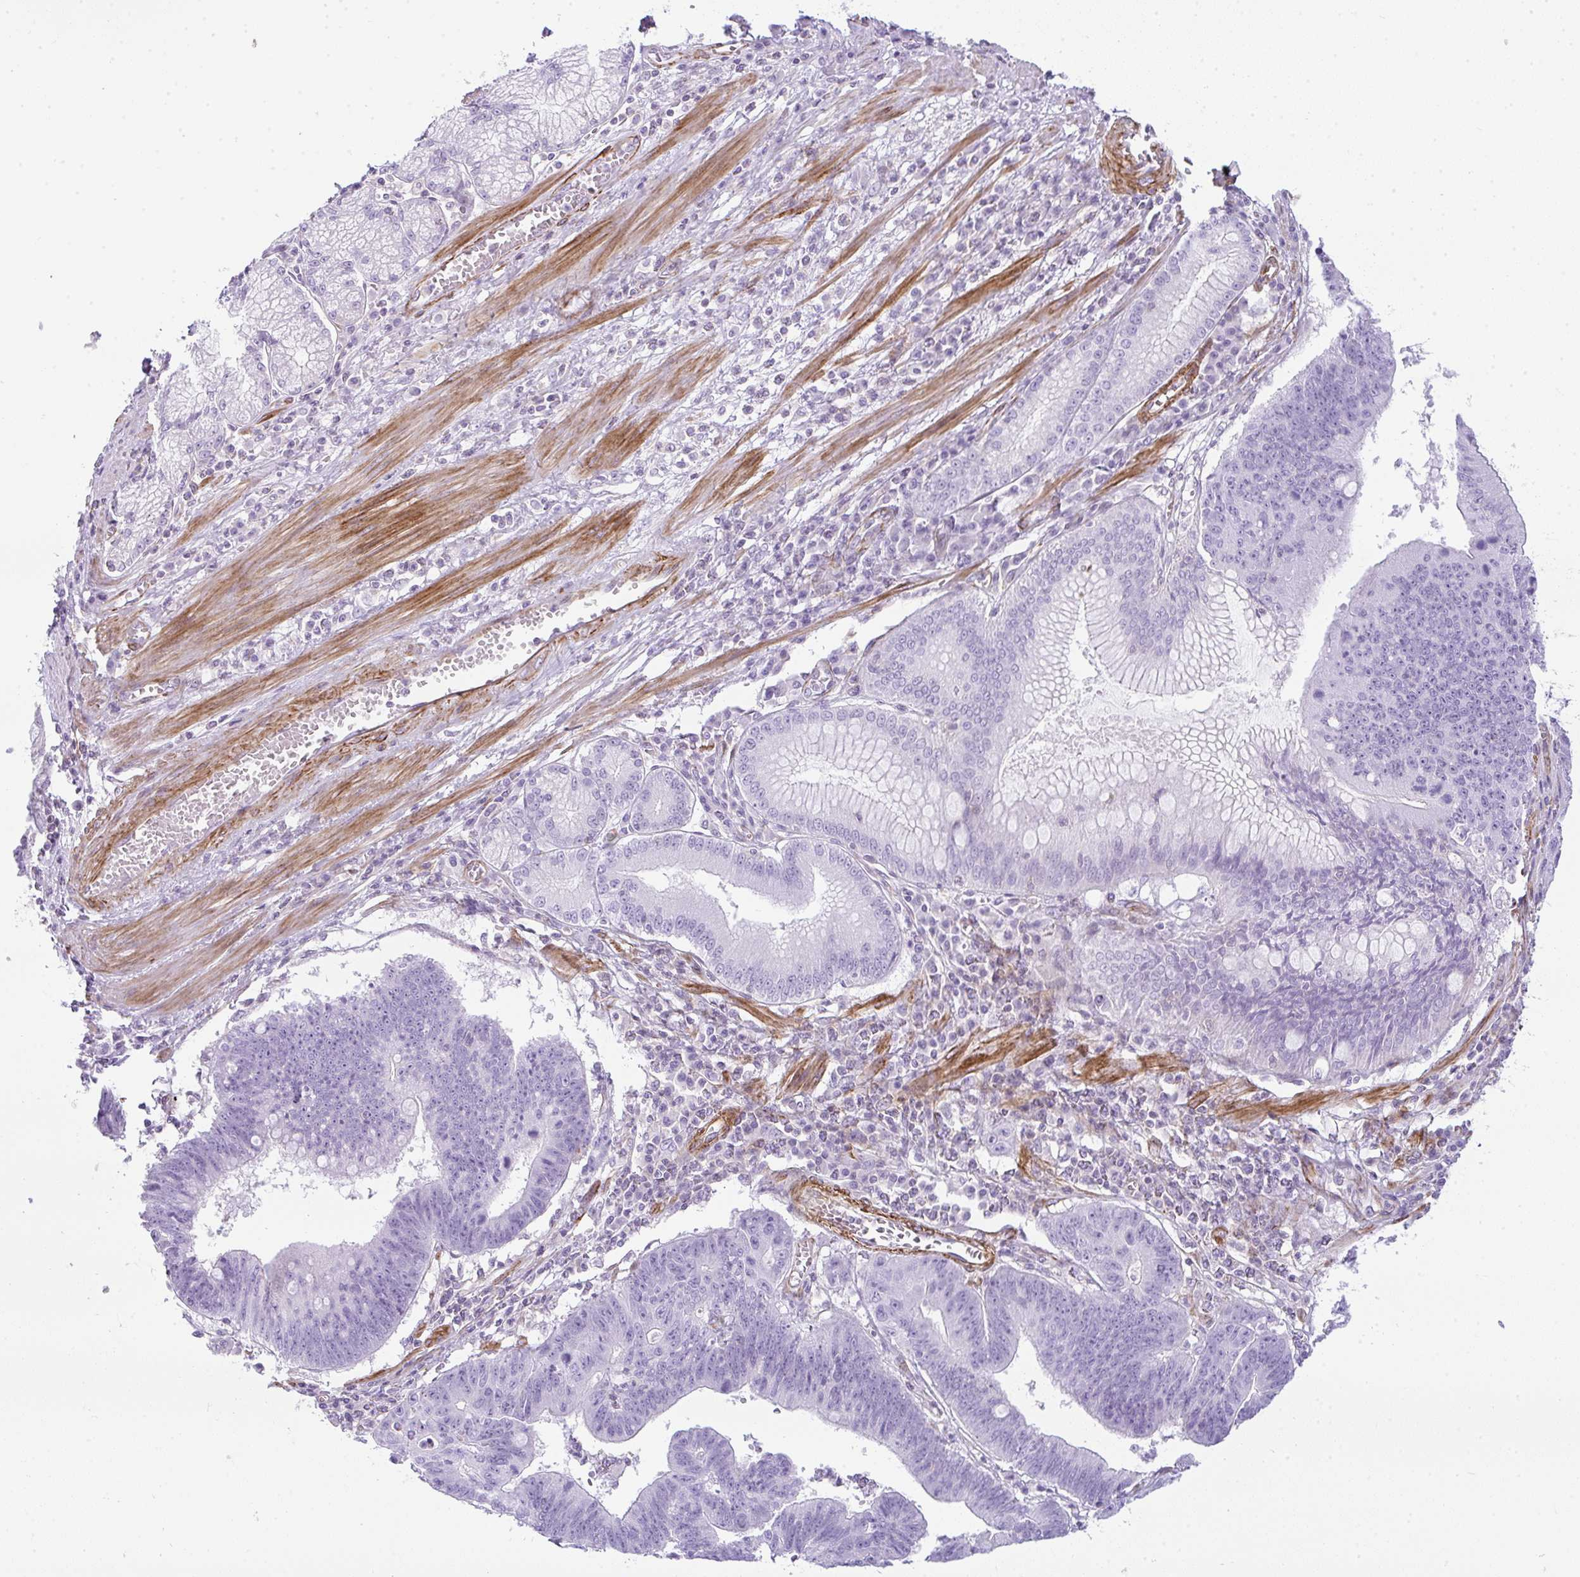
{"staining": {"intensity": "negative", "quantity": "none", "location": "none"}, "tissue": "stomach cancer", "cell_type": "Tumor cells", "image_type": "cancer", "snomed": [{"axis": "morphology", "description": "Adenocarcinoma, NOS"}, {"axis": "topography", "description": "Stomach"}], "caption": "Stomach cancer (adenocarcinoma) was stained to show a protein in brown. There is no significant expression in tumor cells.", "gene": "CDRT15", "patient": {"sex": "male", "age": 59}}